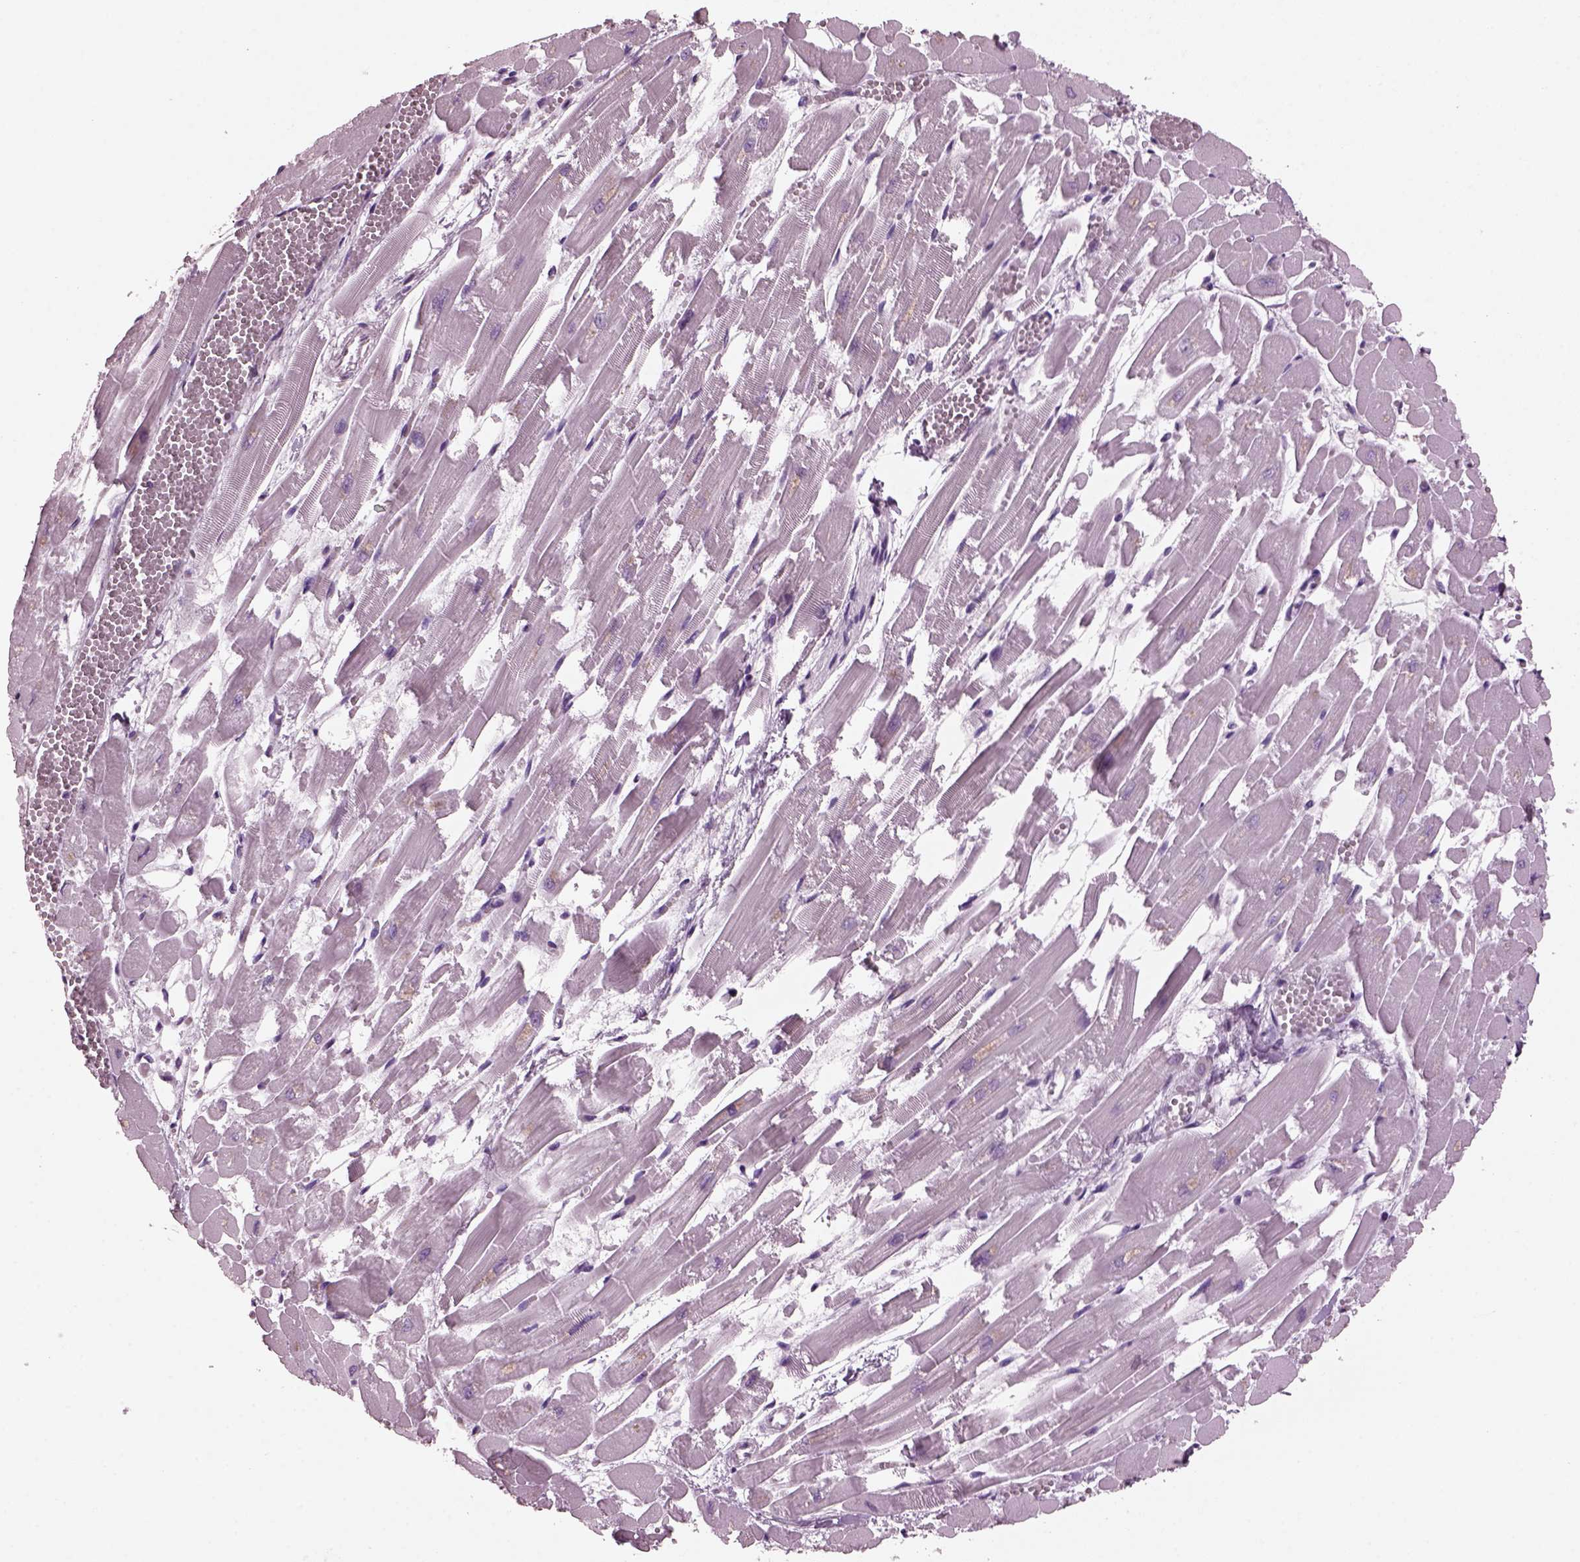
{"staining": {"intensity": "negative", "quantity": "none", "location": "none"}, "tissue": "heart muscle", "cell_type": "Cardiomyocytes", "image_type": "normal", "snomed": [{"axis": "morphology", "description": "Normal tissue, NOS"}, {"axis": "topography", "description": "Heart"}], "caption": "Cardiomyocytes show no significant protein staining in normal heart muscle. Nuclei are stained in blue.", "gene": "KRTAP3", "patient": {"sex": "female", "age": 52}}